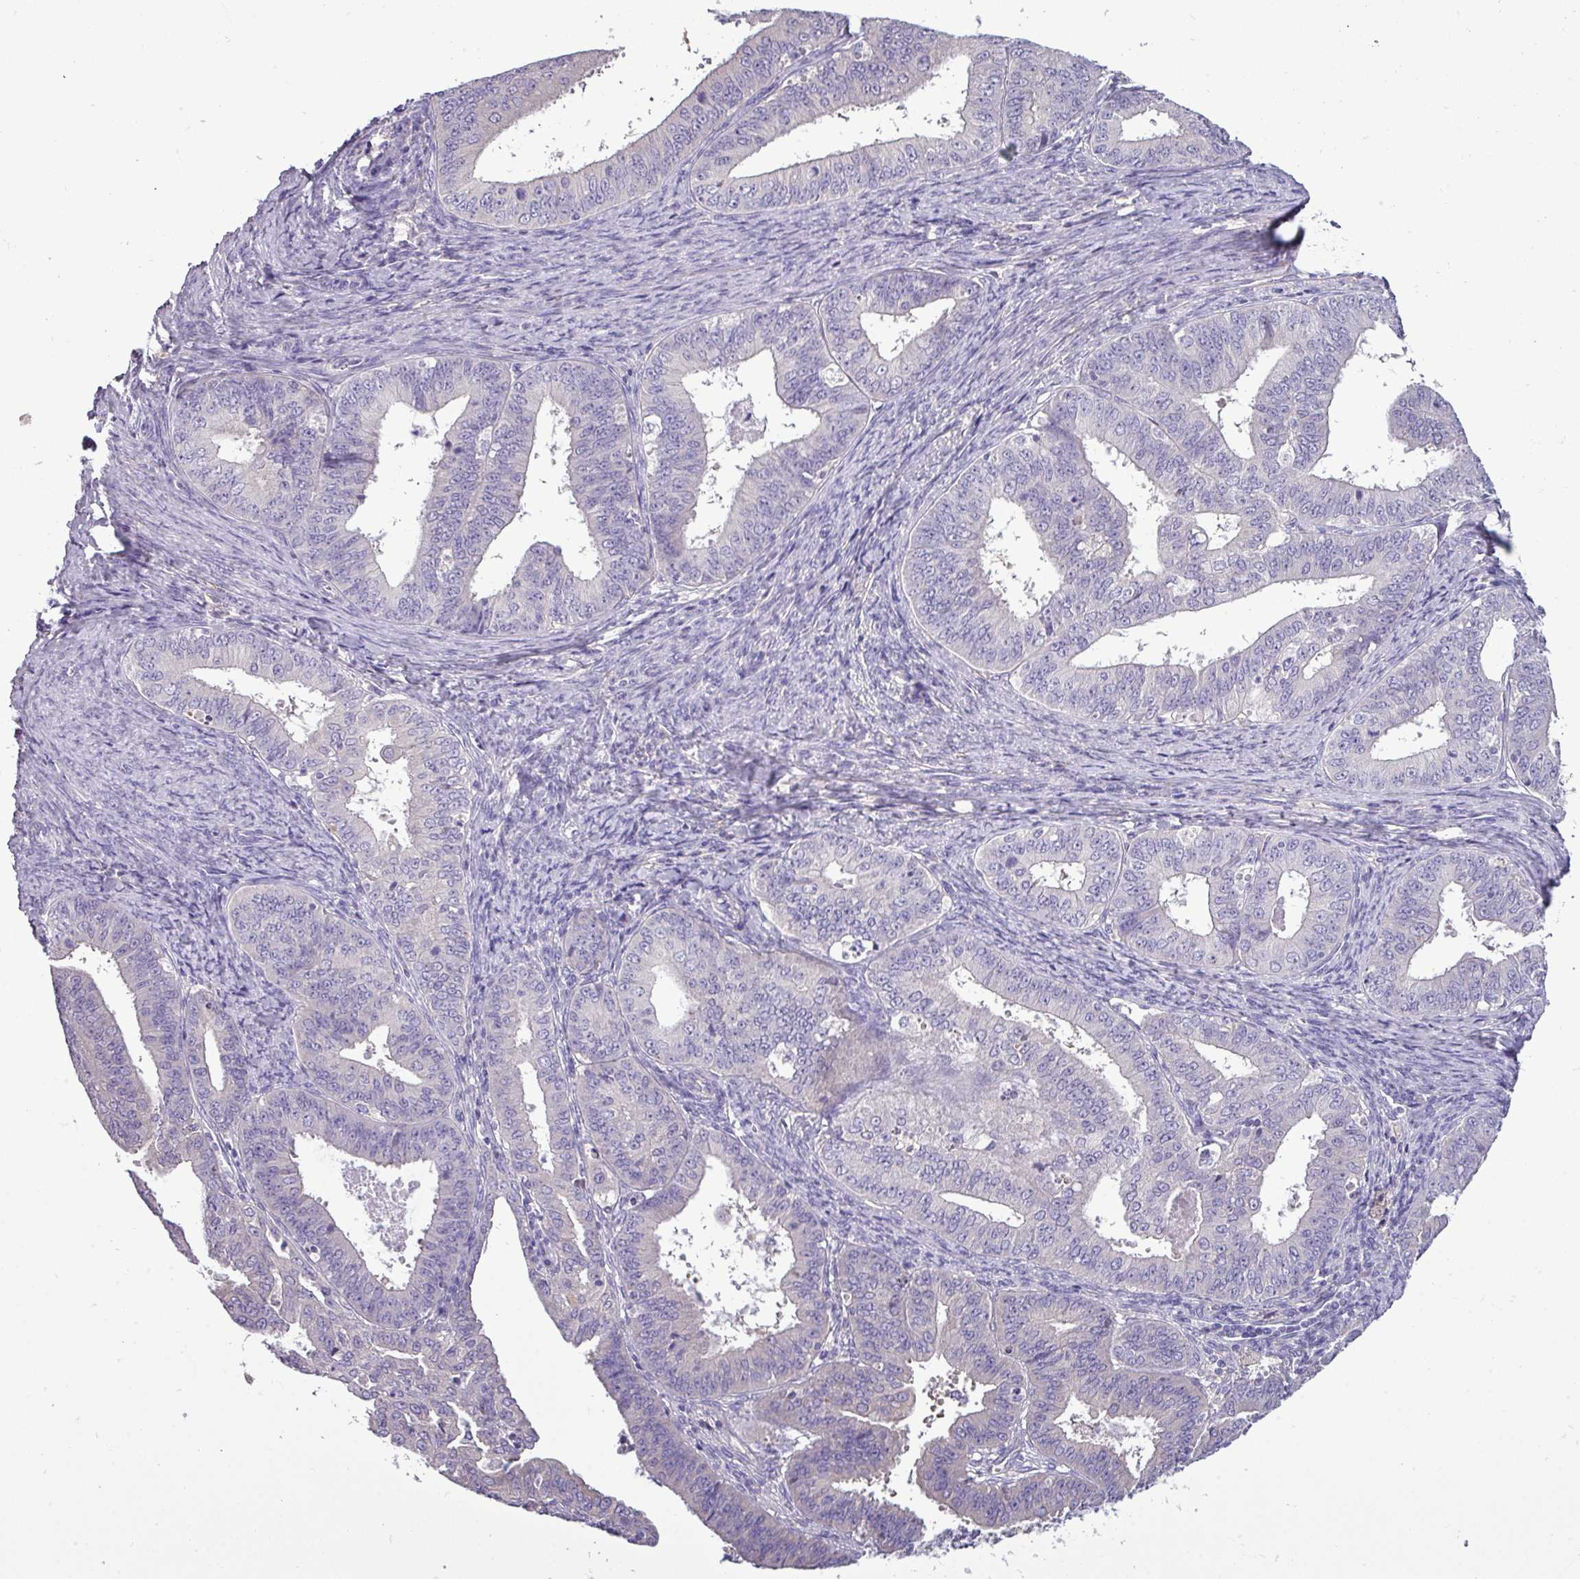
{"staining": {"intensity": "negative", "quantity": "none", "location": "none"}, "tissue": "endometrial cancer", "cell_type": "Tumor cells", "image_type": "cancer", "snomed": [{"axis": "morphology", "description": "Adenocarcinoma, NOS"}, {"axis": "topography", "description": "Endometrium"}], "caption": "Histopathology image shows no significant protein staining in tumor cells of adenocarcinoma (endometrial).", "gene": "DNAAF9", "patient": {"sex": "female", "age": 73}}